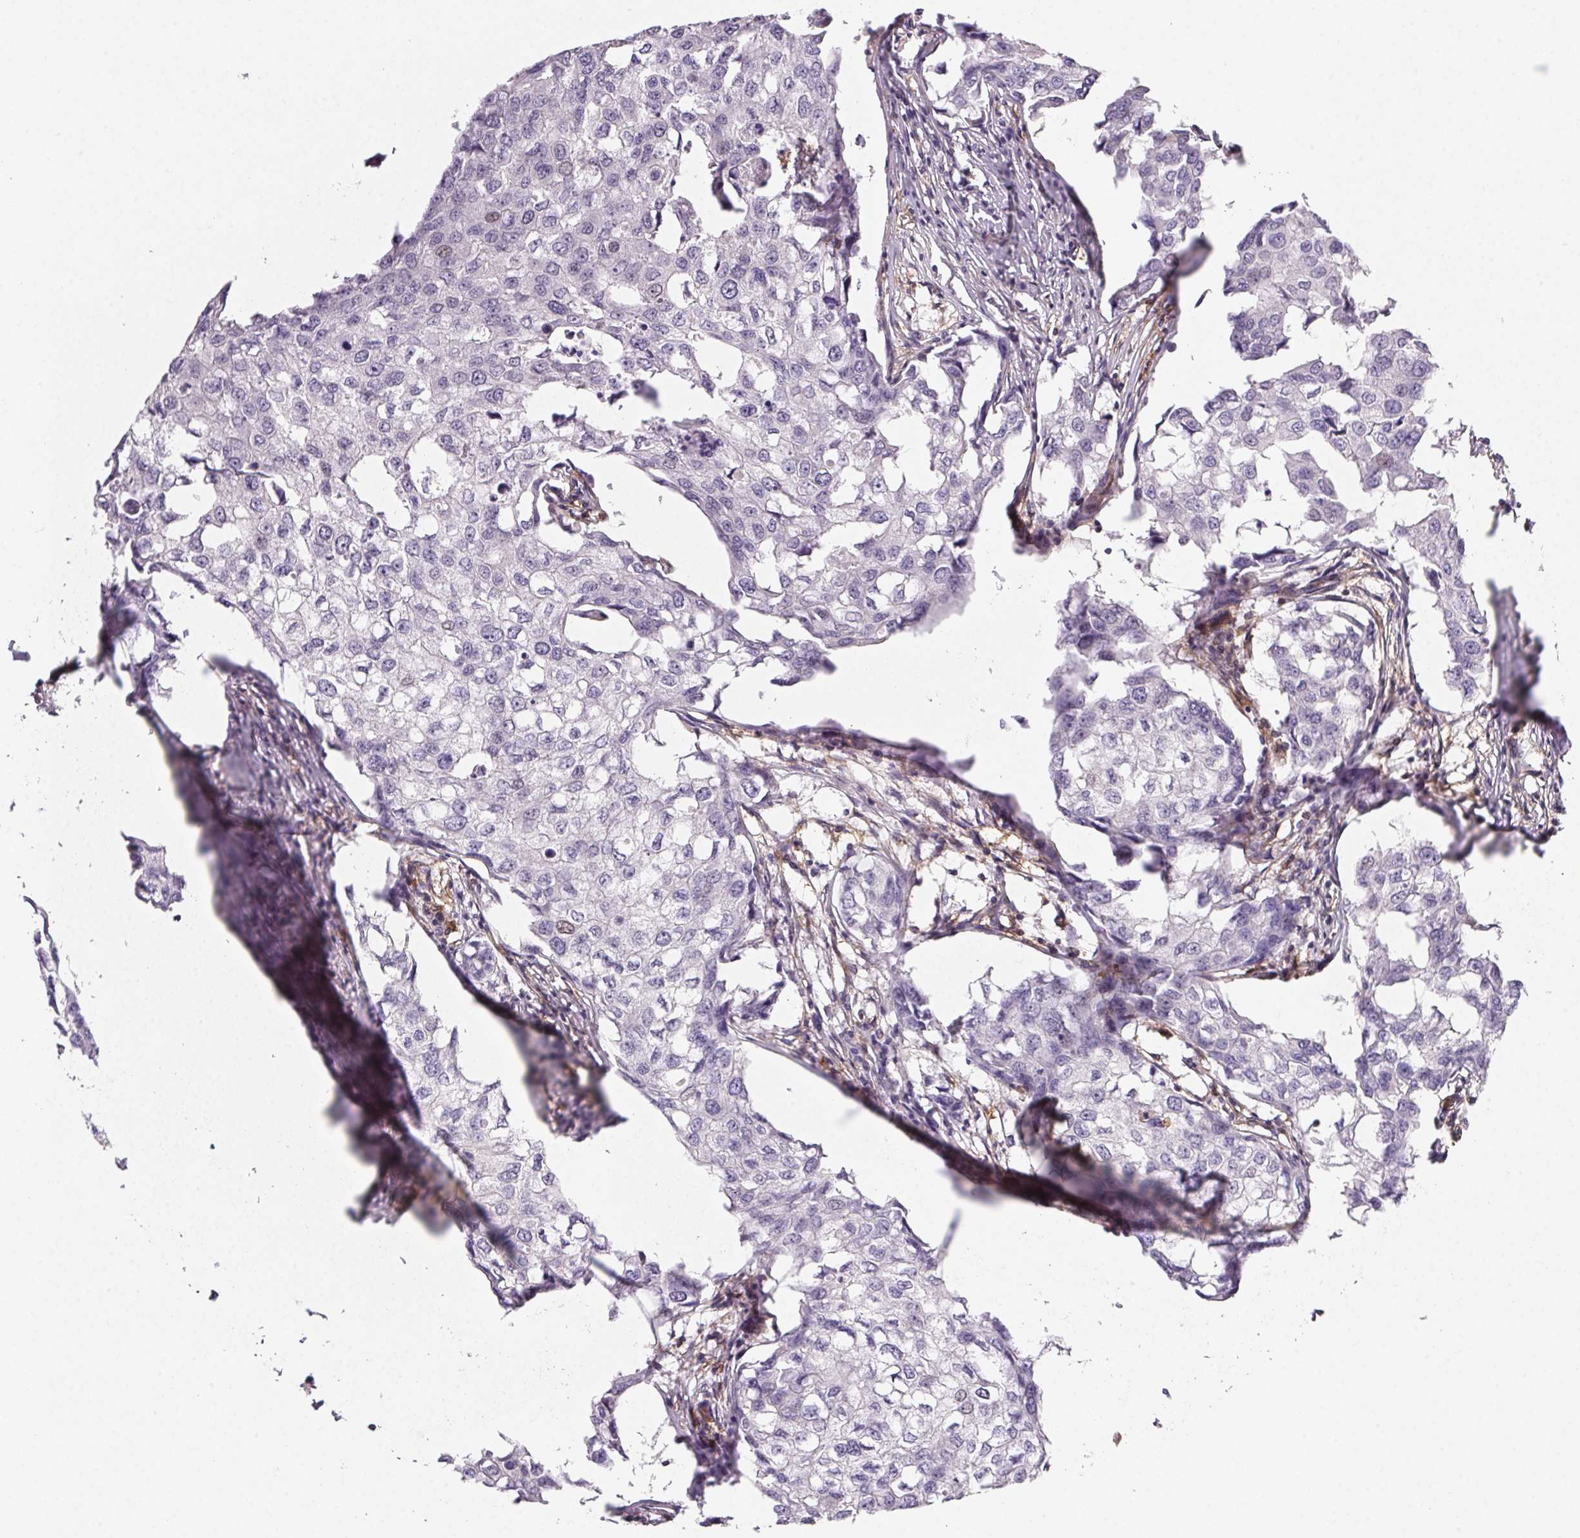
{"staining": {"intensity": "negative", "quantity": "none", "location": "none"}, "tissue": "breast cancer", "cell_type": "Tumor cells", "image_type": "cancer", "snomed": [{"axis": "morphology", "description": "Duct carcinoma"}, {"axis": "topography", "description": "Breast"}], "caption": "This is an immunohistochemistry (IHC) photomicrograph of human invasive ductal carcinoma (breast). There is no staining in tumor cells.", "gene": "GBP1", "patient": {"sex": "female", "age": 27}}